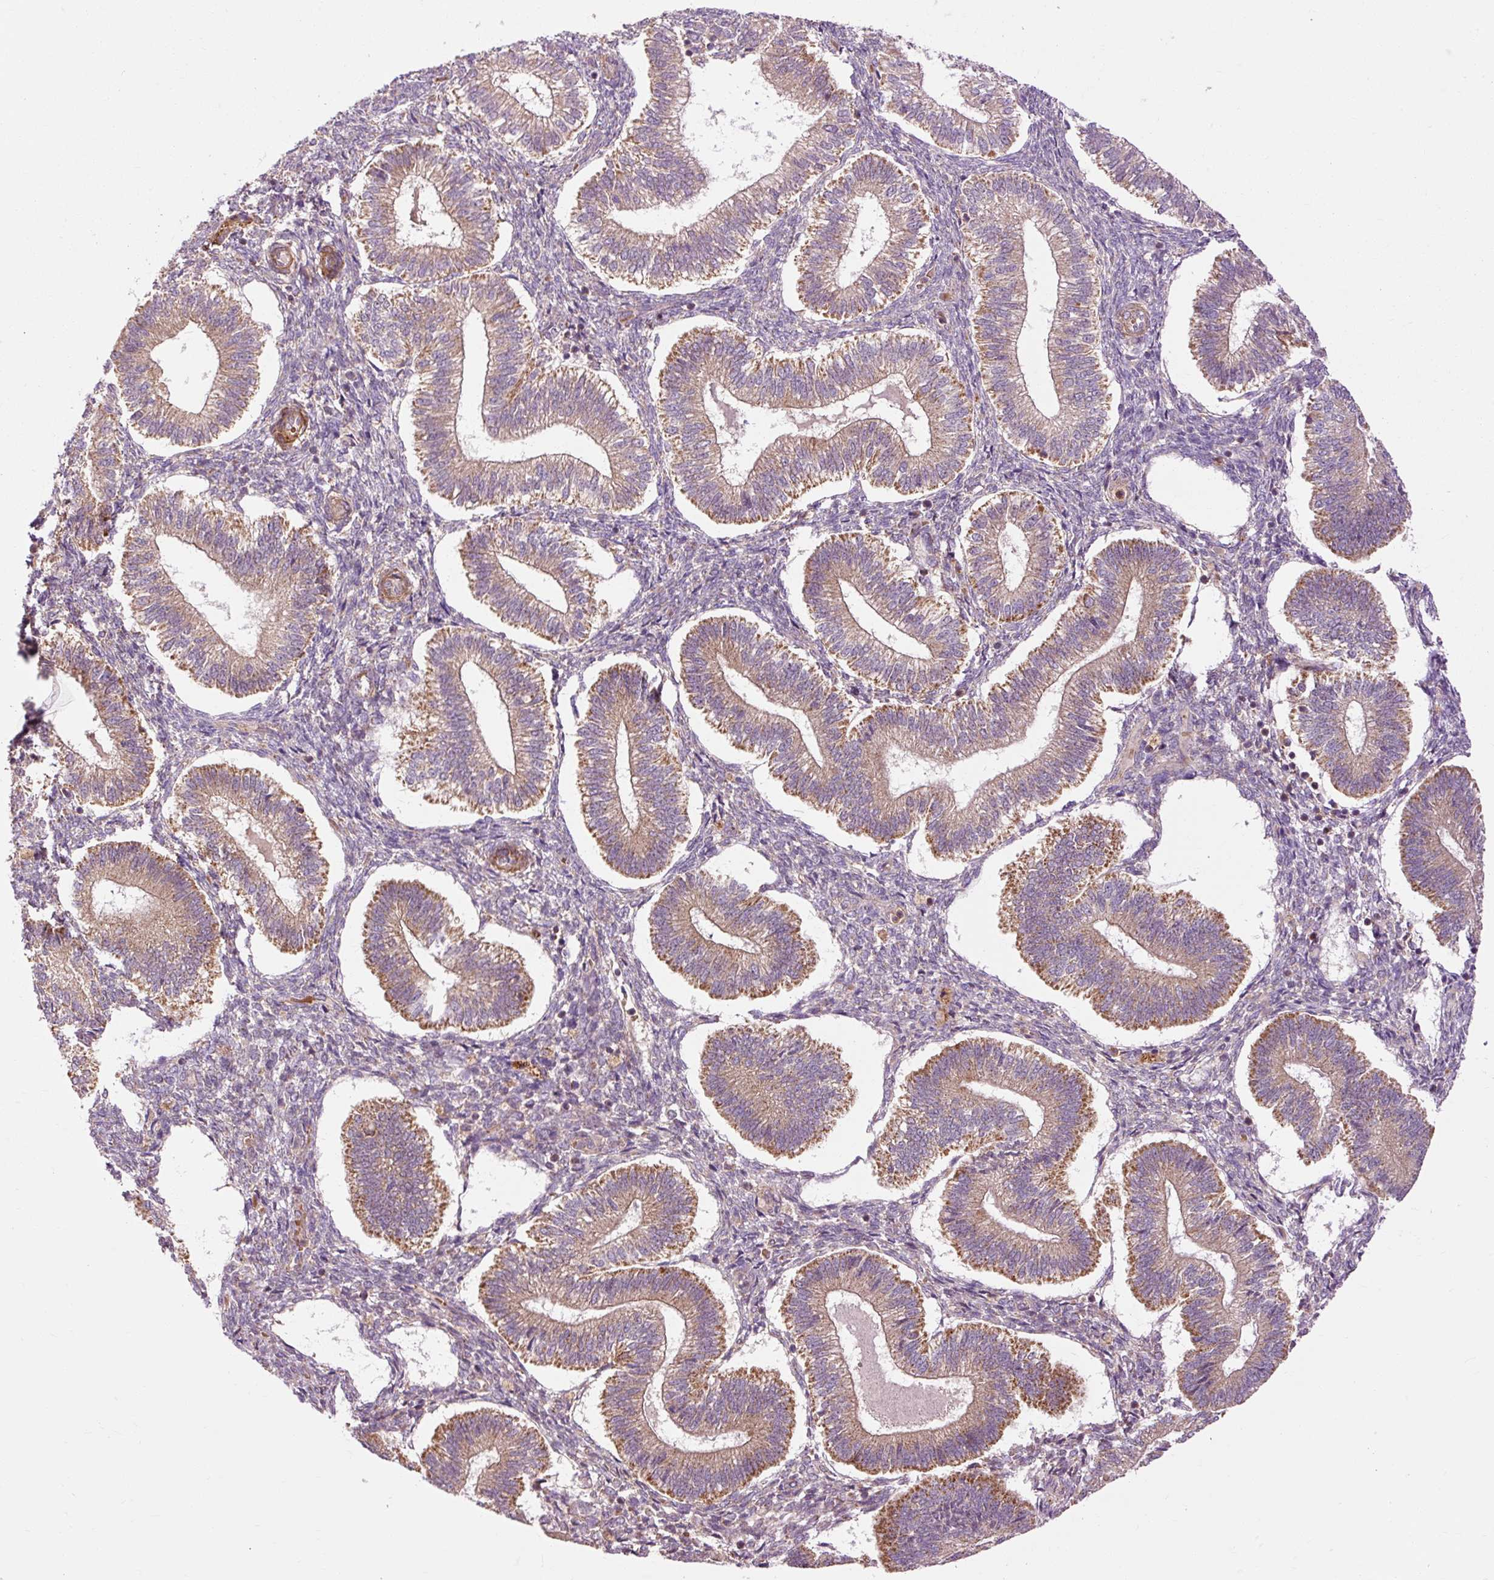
{"staining": {"intensity": "moderate", "quantity": "25%-75%", "location": "cytoplasmic/membranous"}, "tissue": "endometrium", "cell_type": "Cells in endometrial stroma", "image_type": "normal", "snomed": [{"axis": "morphology", "description": "Normal tissue, NOS"}, {"axis": "topography", "description": "Endometrium"}], "caption": "A brown stain highlights moderate cytoplasmic/membranous staining of a protein in cells in endometrial stroma of normal human endometrium. The staining was performed using DAB (3,3'-diaminobenzidine) to visualize the protein expression in brown, while the nuclei were stained in blue with hematoxylin (Magnification: 20x).", "gene": "RIPOR3", "patient": {"sex": "female", "age": 25}}